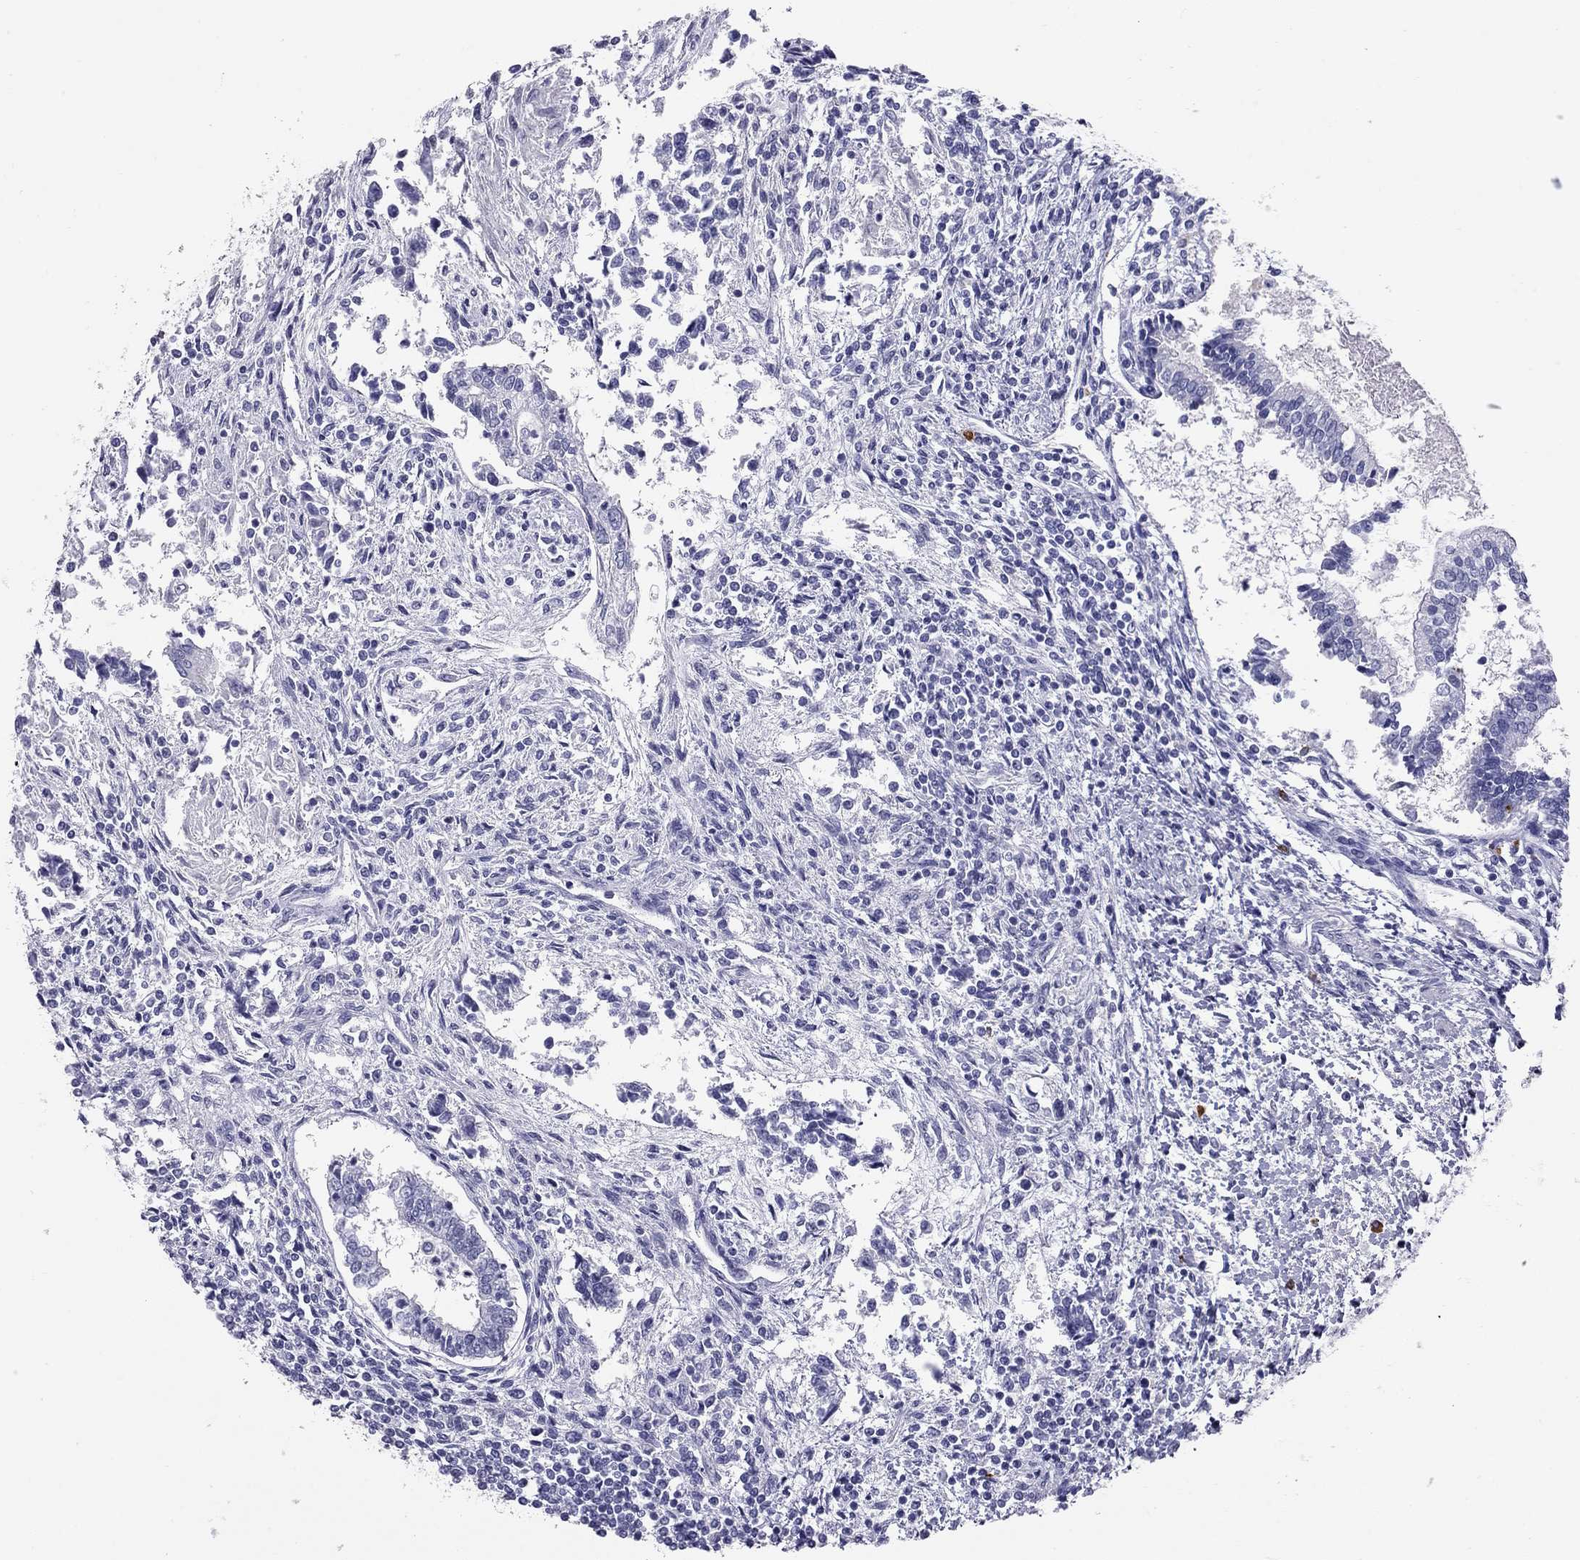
{"staining": {"intensity": "negative", "quantity": "none", "location": "none"}, "tissue": "testis cancer", "cell_type": "Tumor cells", "image_type": "cancer", "snomed": [{"axis": "morphology", "description": "Carcinoma, Embryonal, NOS"}, {"axis": "topography", "description": "Testis"}], "caption": "Histopathology image shows no protein expression in tumor cells of testis embryonal carcinoma tissue.", "gene": "IL17REL", "patient": {"sex": "male", "age": 37}}